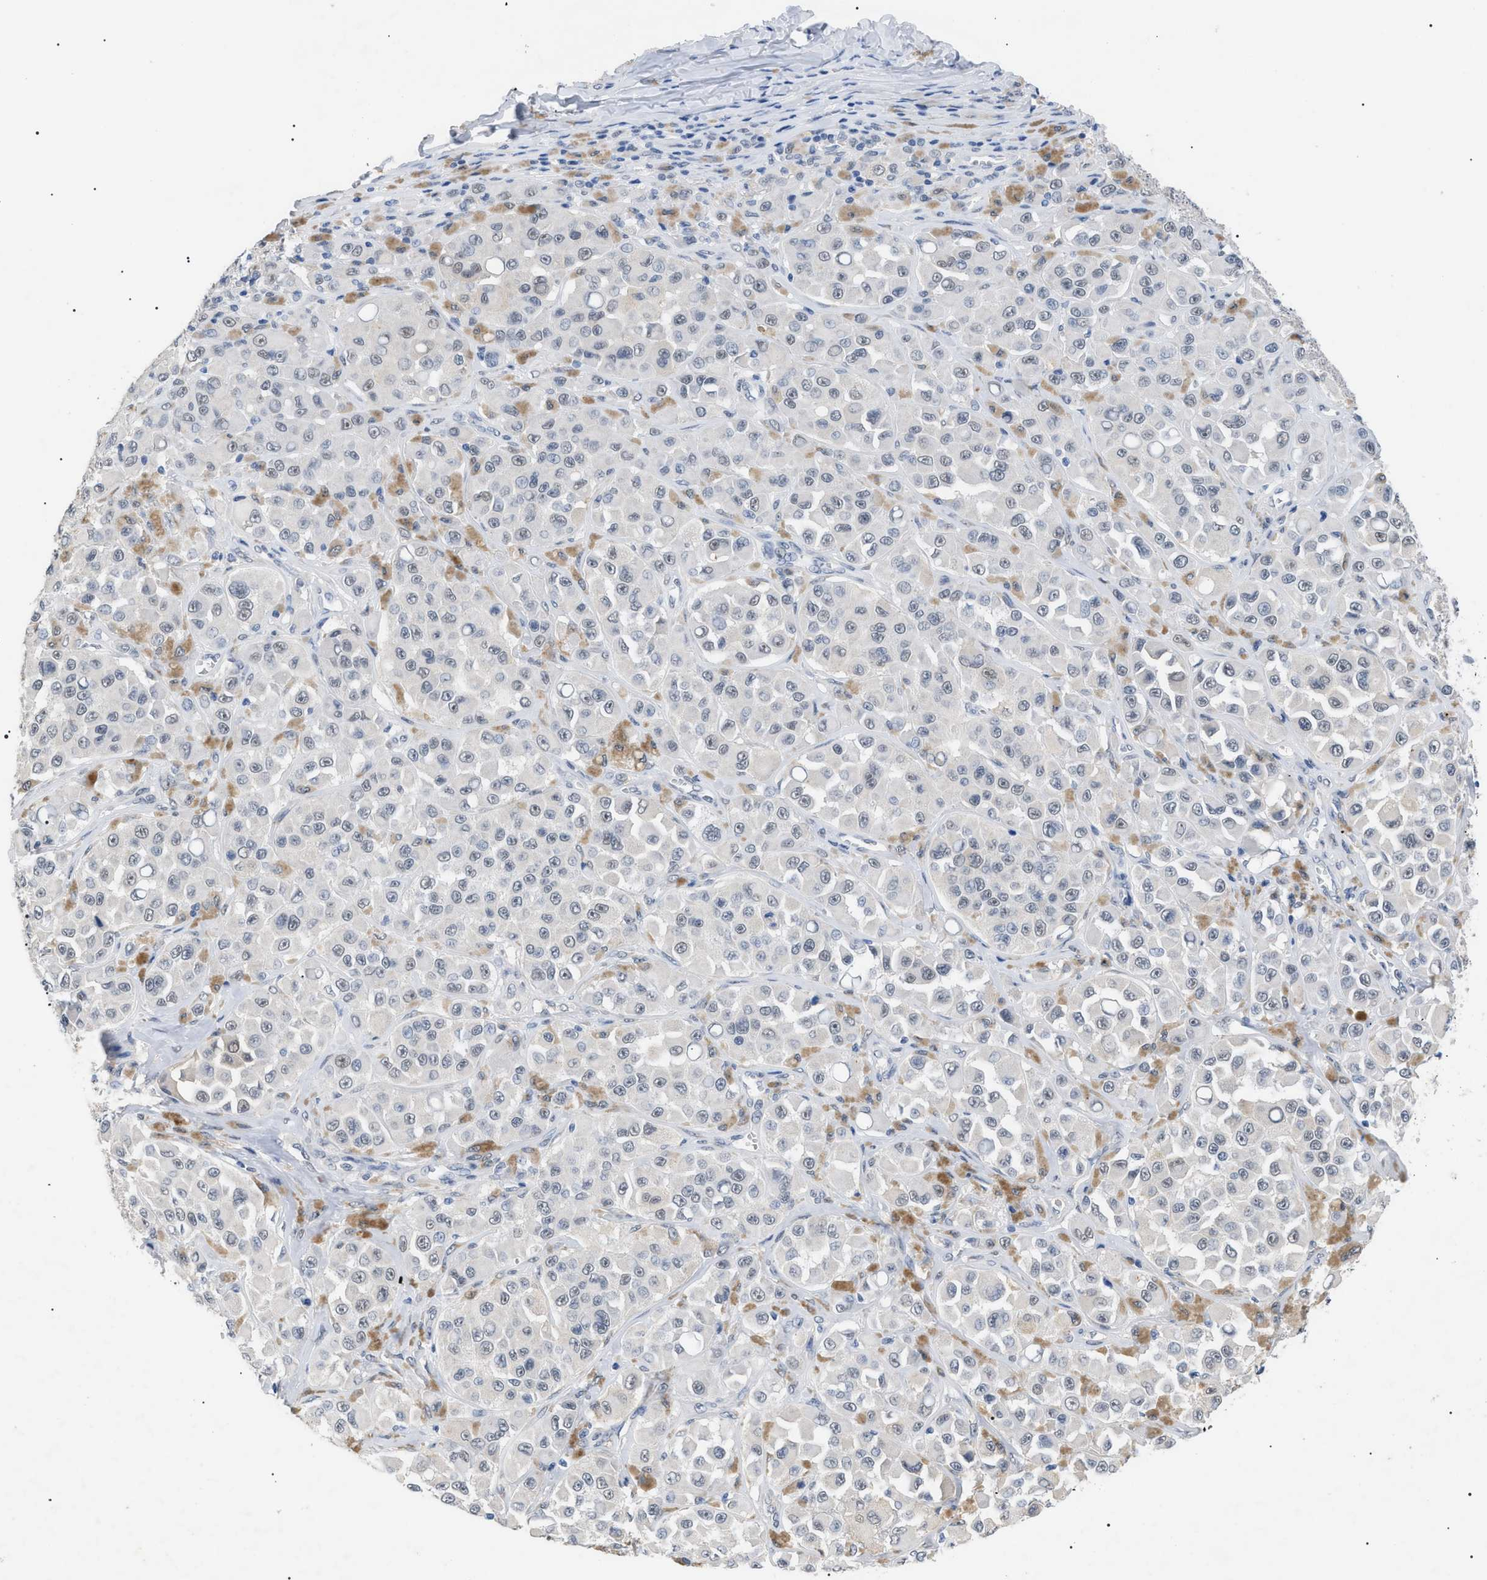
{"staining": {"intensity": "negative", "quantity": "none", "location": "none"}, "tissue": "melanoma", "cell_type": "Tumor cells", "image_type": "cancer", "snomed": [{"axis": "morphology", "description": "Malignant melanoma, NOS"}, {"axis": "topography", "description": "Skin"}], "caption": "High magnification brightfield microscopy of malignant melanoma stained with DAB (3,3'-diaminobenzidine) (brown) and counterstained with hematoxylin (blue): tumor cells show no significant expression.", "gene": "PRRT2", "patient": {"sex": "male", "age": 84}}